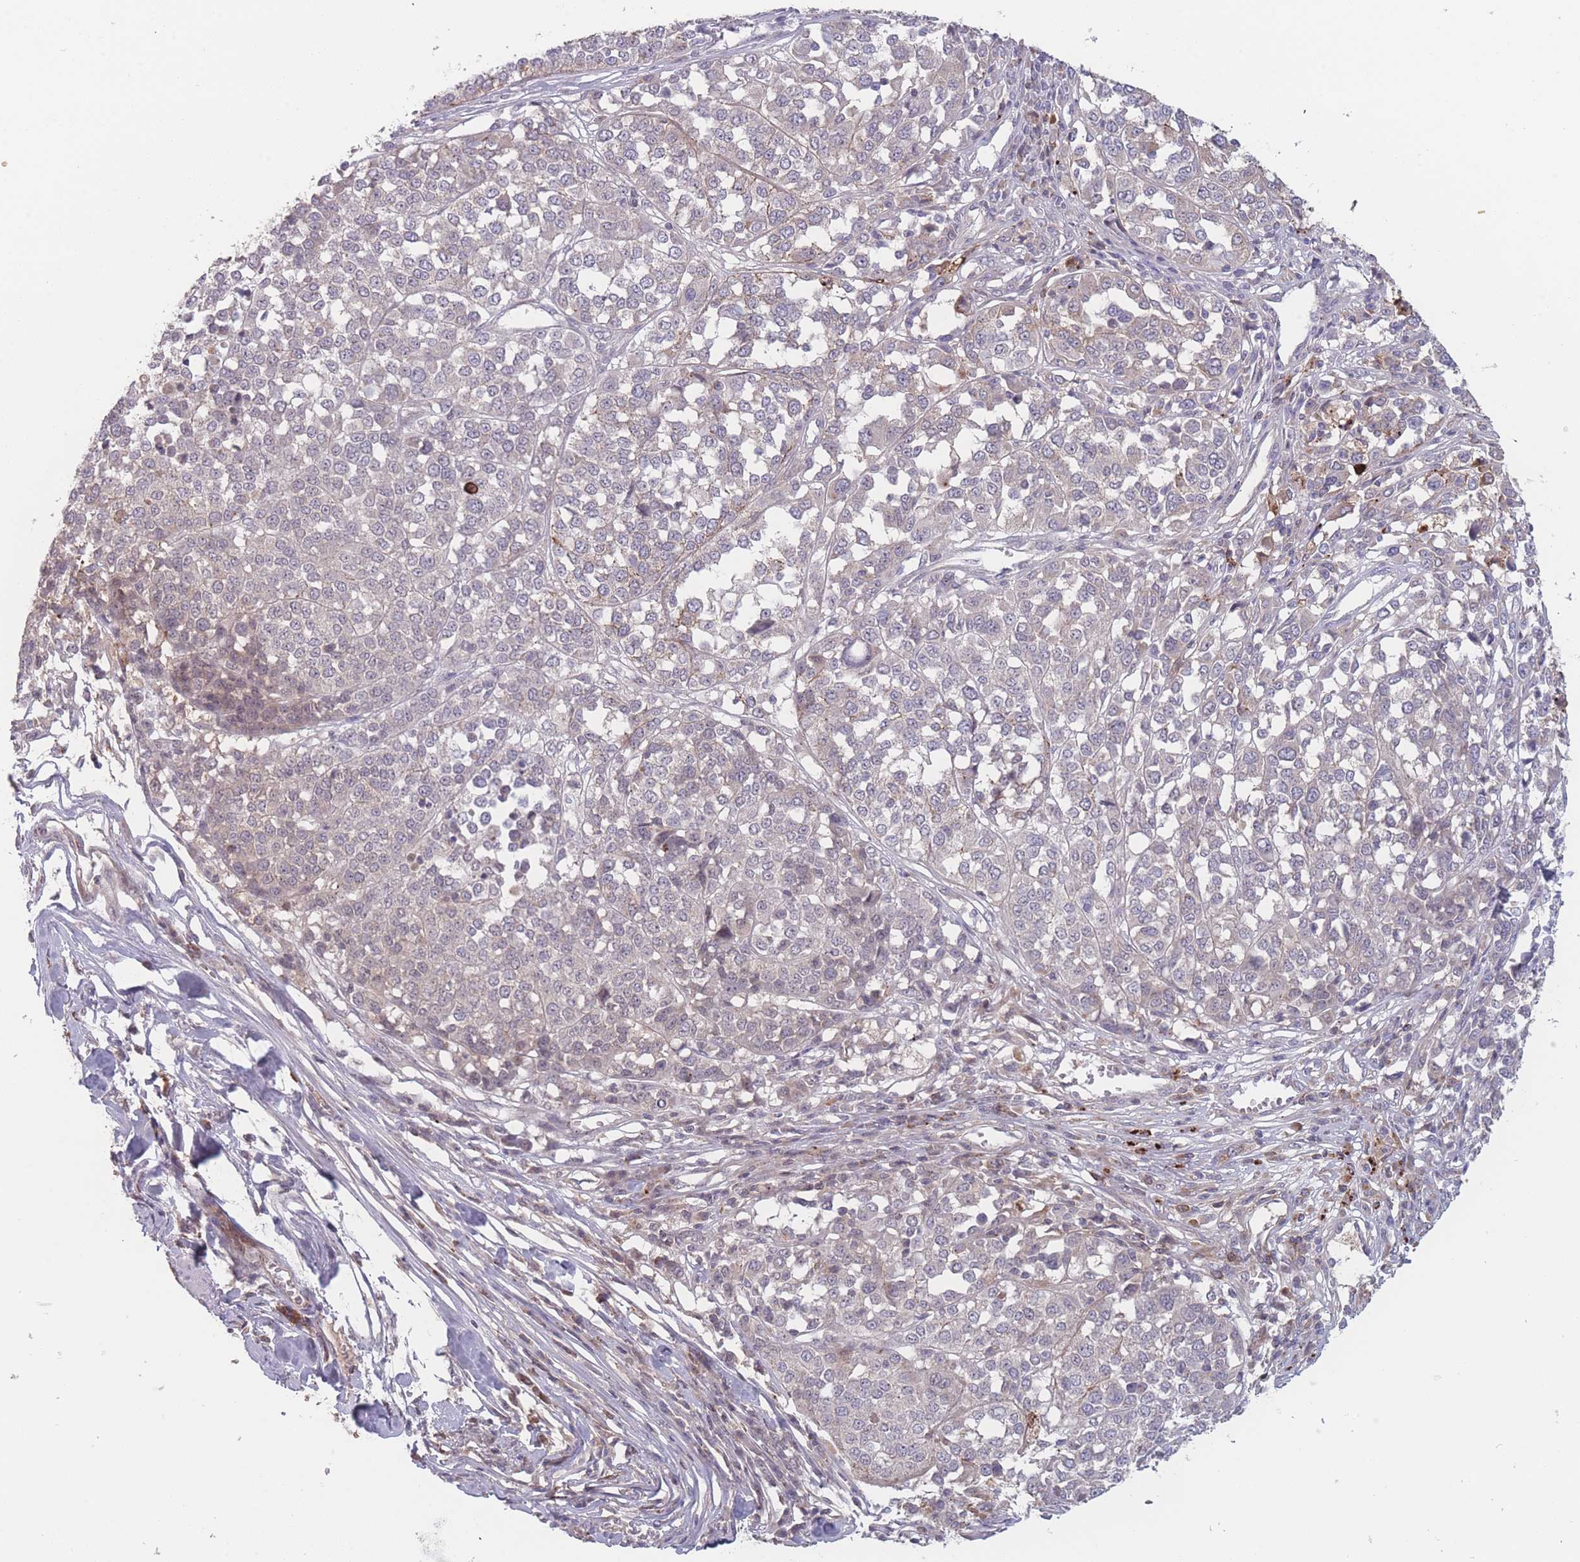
{"staining": {"intensity": "negative", "quantity": "none", "location": "none"}, "tissue": "melanoma", "cell_type": "Tumor cells", "image_type": "cancer", "snomed": [{"axis": "morphology", "description": "Malignant melanoma, Metastatic site"}, {"axis": "topography", "description": "Lymph node"}], "caption": "Immunohistochemical staining of melanoma displays no significant positivity in tumor cells. Brightfield microscopy of immunohistochemistry stained with DAB (3,3'-diaminobenzidine) (brown) and hematoxylin (blue), captured at high magnification.", "gene": "TMEM232", "patient": {"sex": "male", "age": 44}}